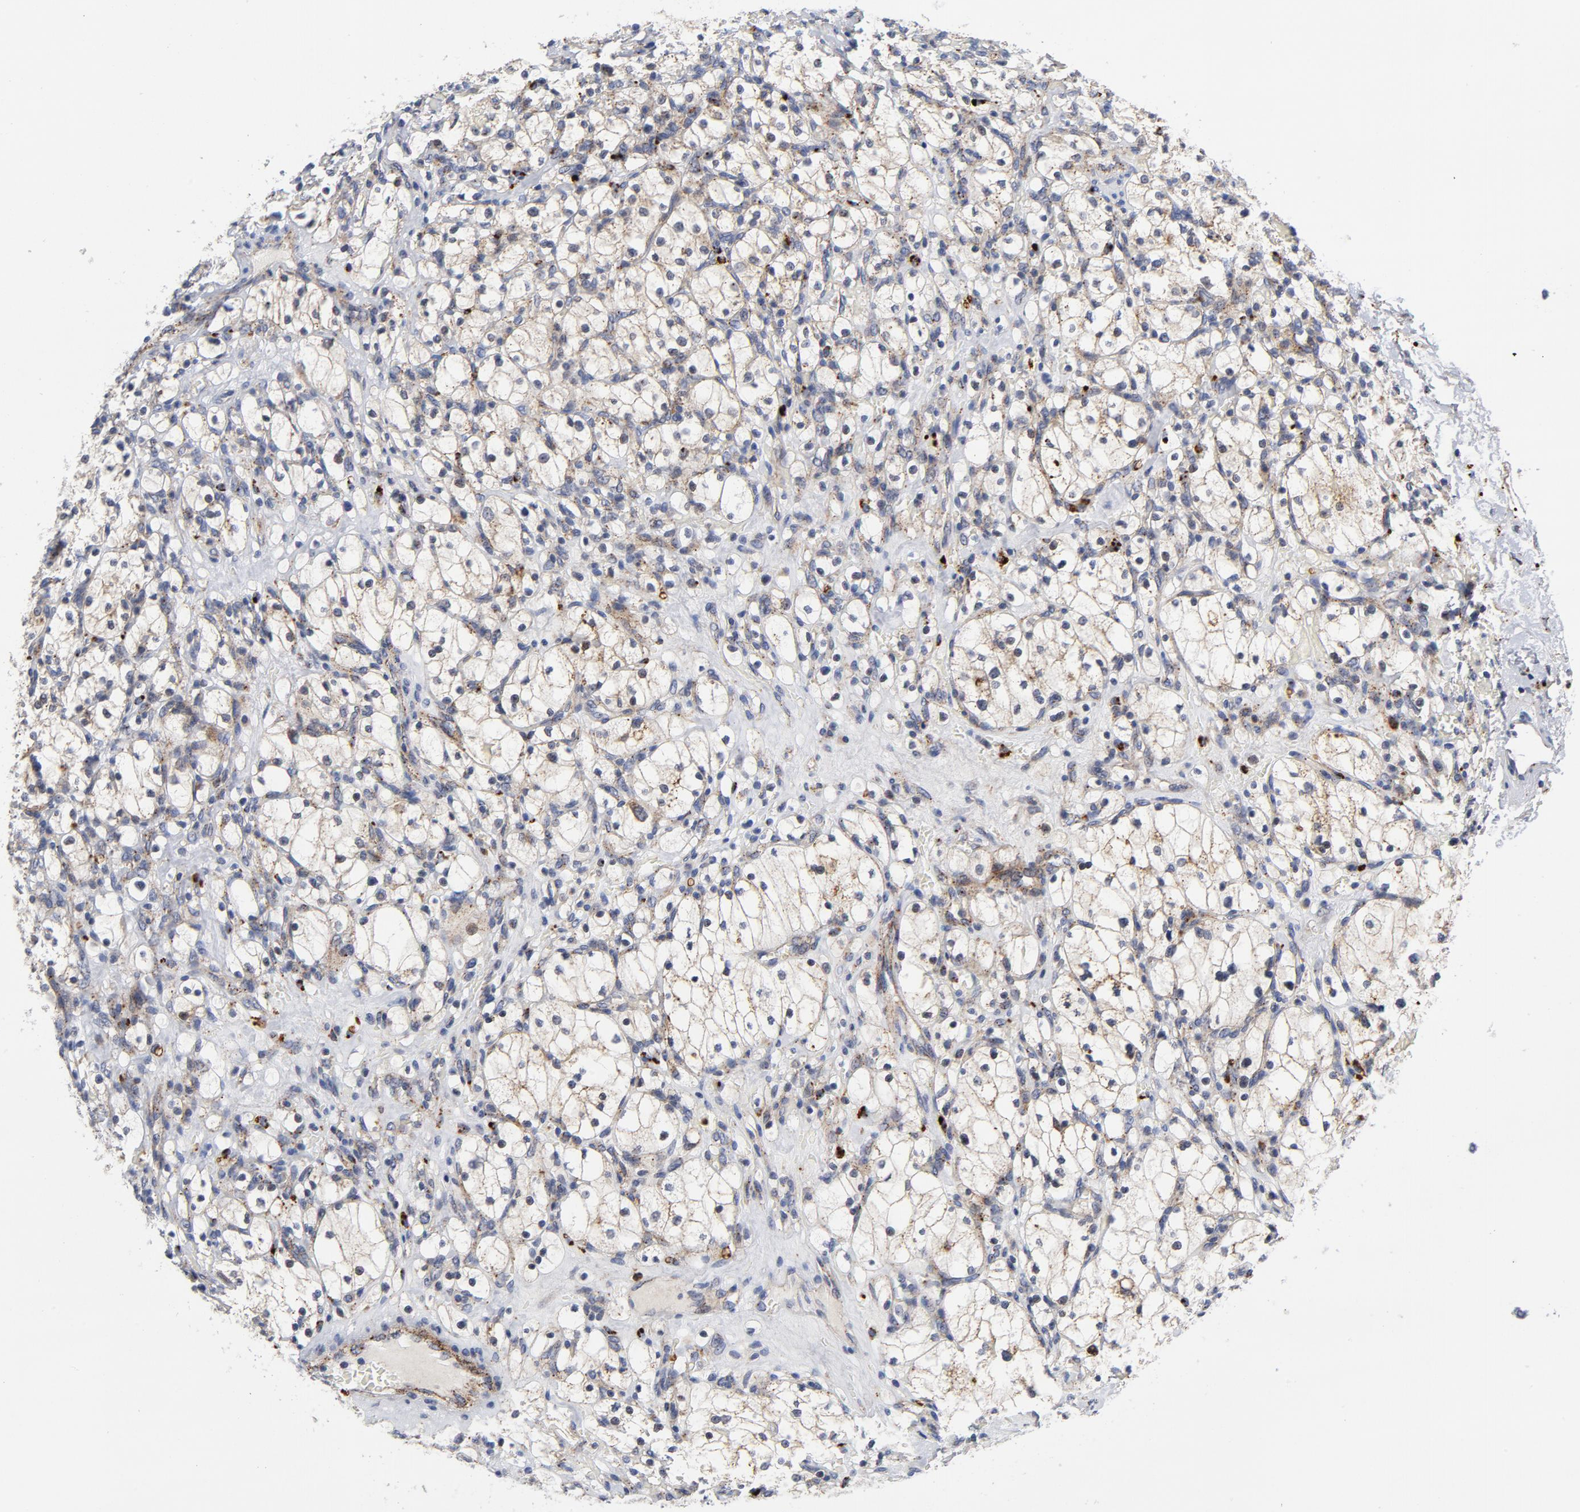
{"staining": {"intensity": "moderate", "quantity": "<25%", "location": "cytoplasmic/membranous"}, "tissue": "renal cancer", "cell_type": "Tumor cells", "image_type": "cancer", "snomed": [{"axis": "morphology", "description": "Adenocarcinoma, NOS"}, {"axis": "topography", "description": "Kidney"}], "caption": "Renal cancer stained with a protein marker displays moderate staining in tumor cells.", "gene": "AKT2", "patient": {"sex": "female", "age": 83}}